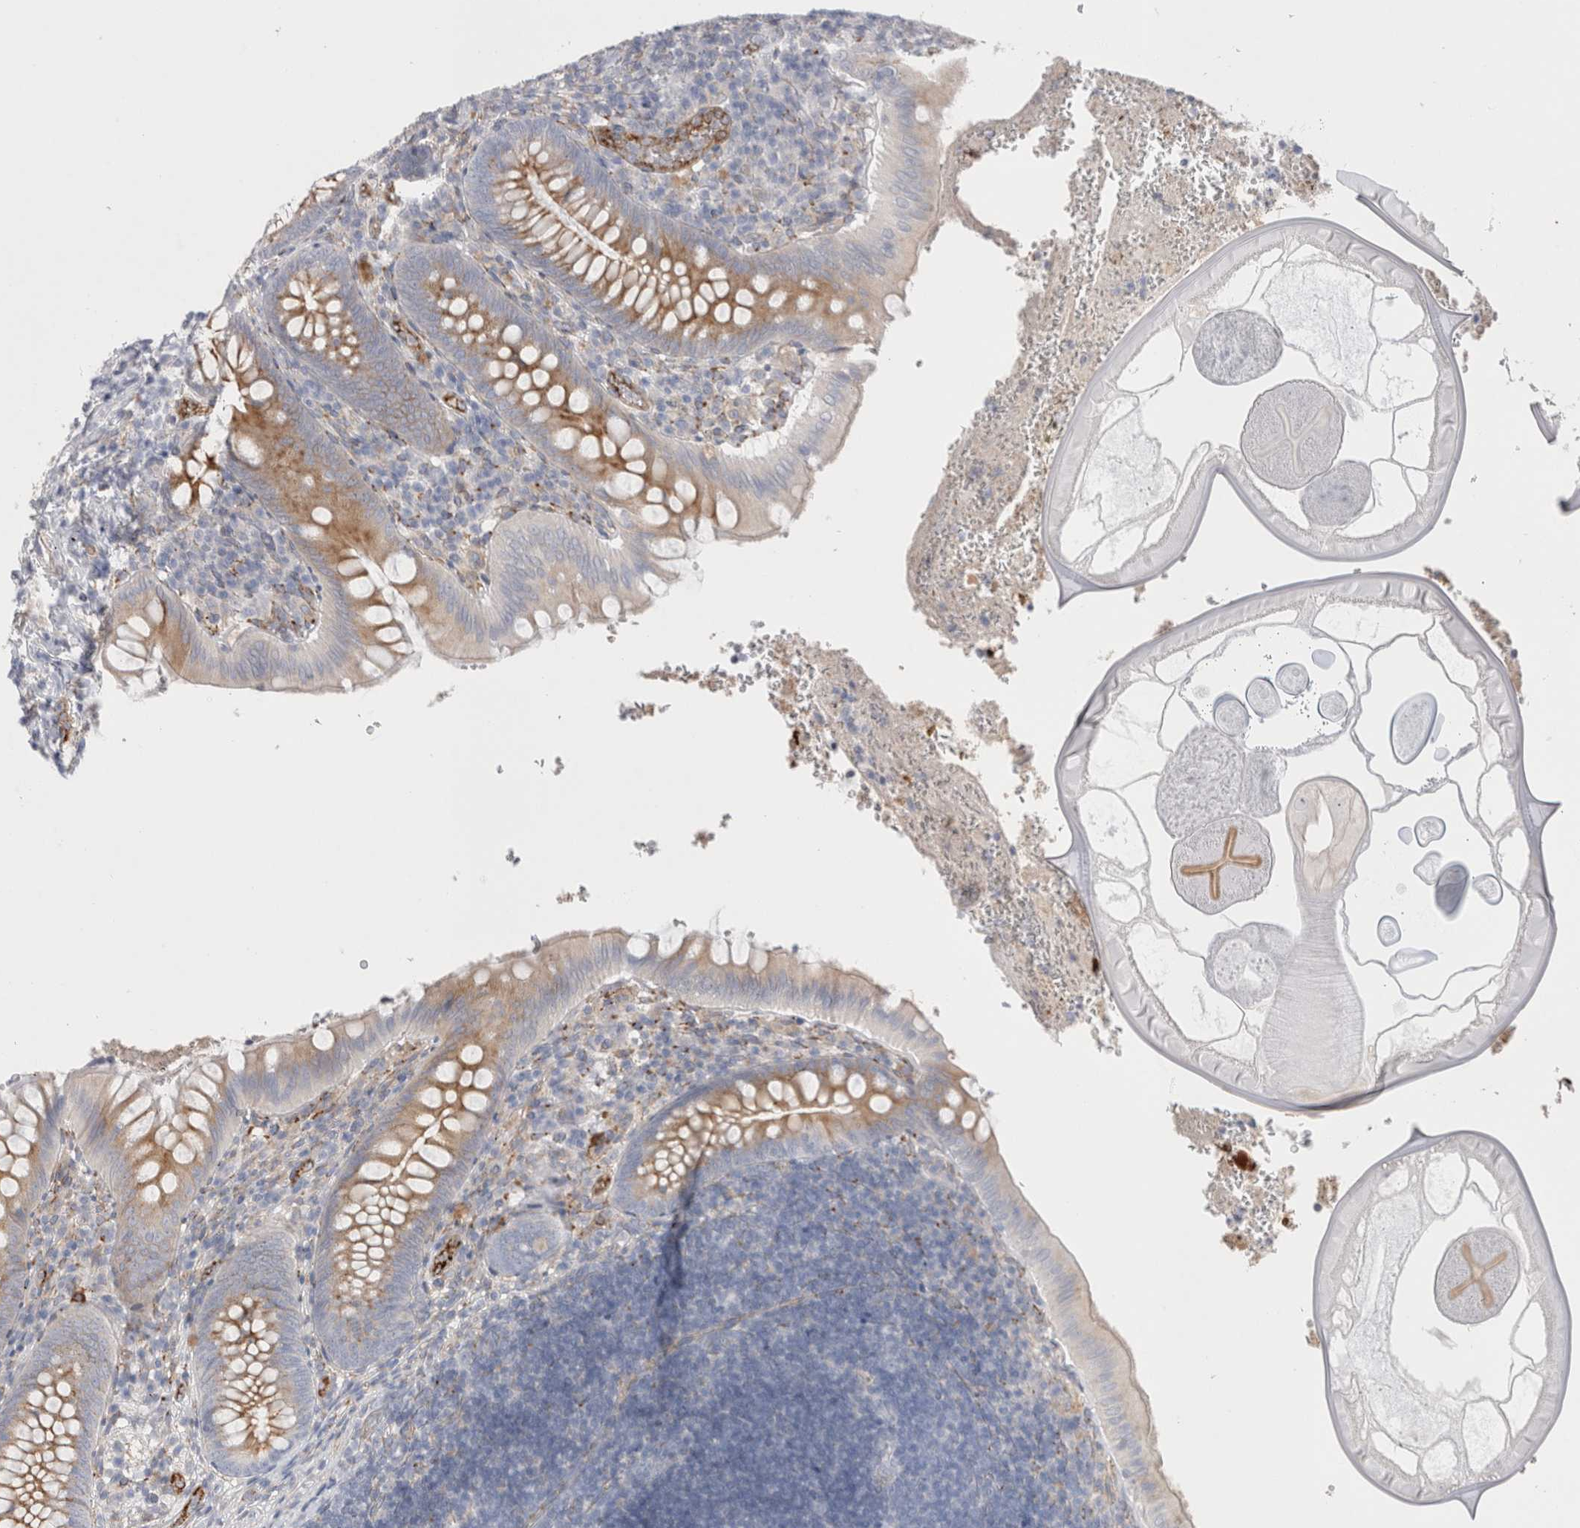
{"staining": {"intensity": "moderate", "quantity": ">75%", "location": "cytoplasmic/membranous"}, "tissue": "appendix", "cell_type": "Glandular cells", "image_type": "normal", "snomed": [{"axis": "morphology", "description": "Normal tissue, NOS"}, {"axis": "topography", "description": "Appendix"}], "caption": "Benign appendix shows moderate cytoplasmic/membranous expression in about >75% of glandular cells The staining is performed using DAB brown chromogen to label protein expression. The nuclei are counter-stained blue using hematoxylin..", "gene": "CNPY4", "patient": {"sex": "male", "age": 8}}